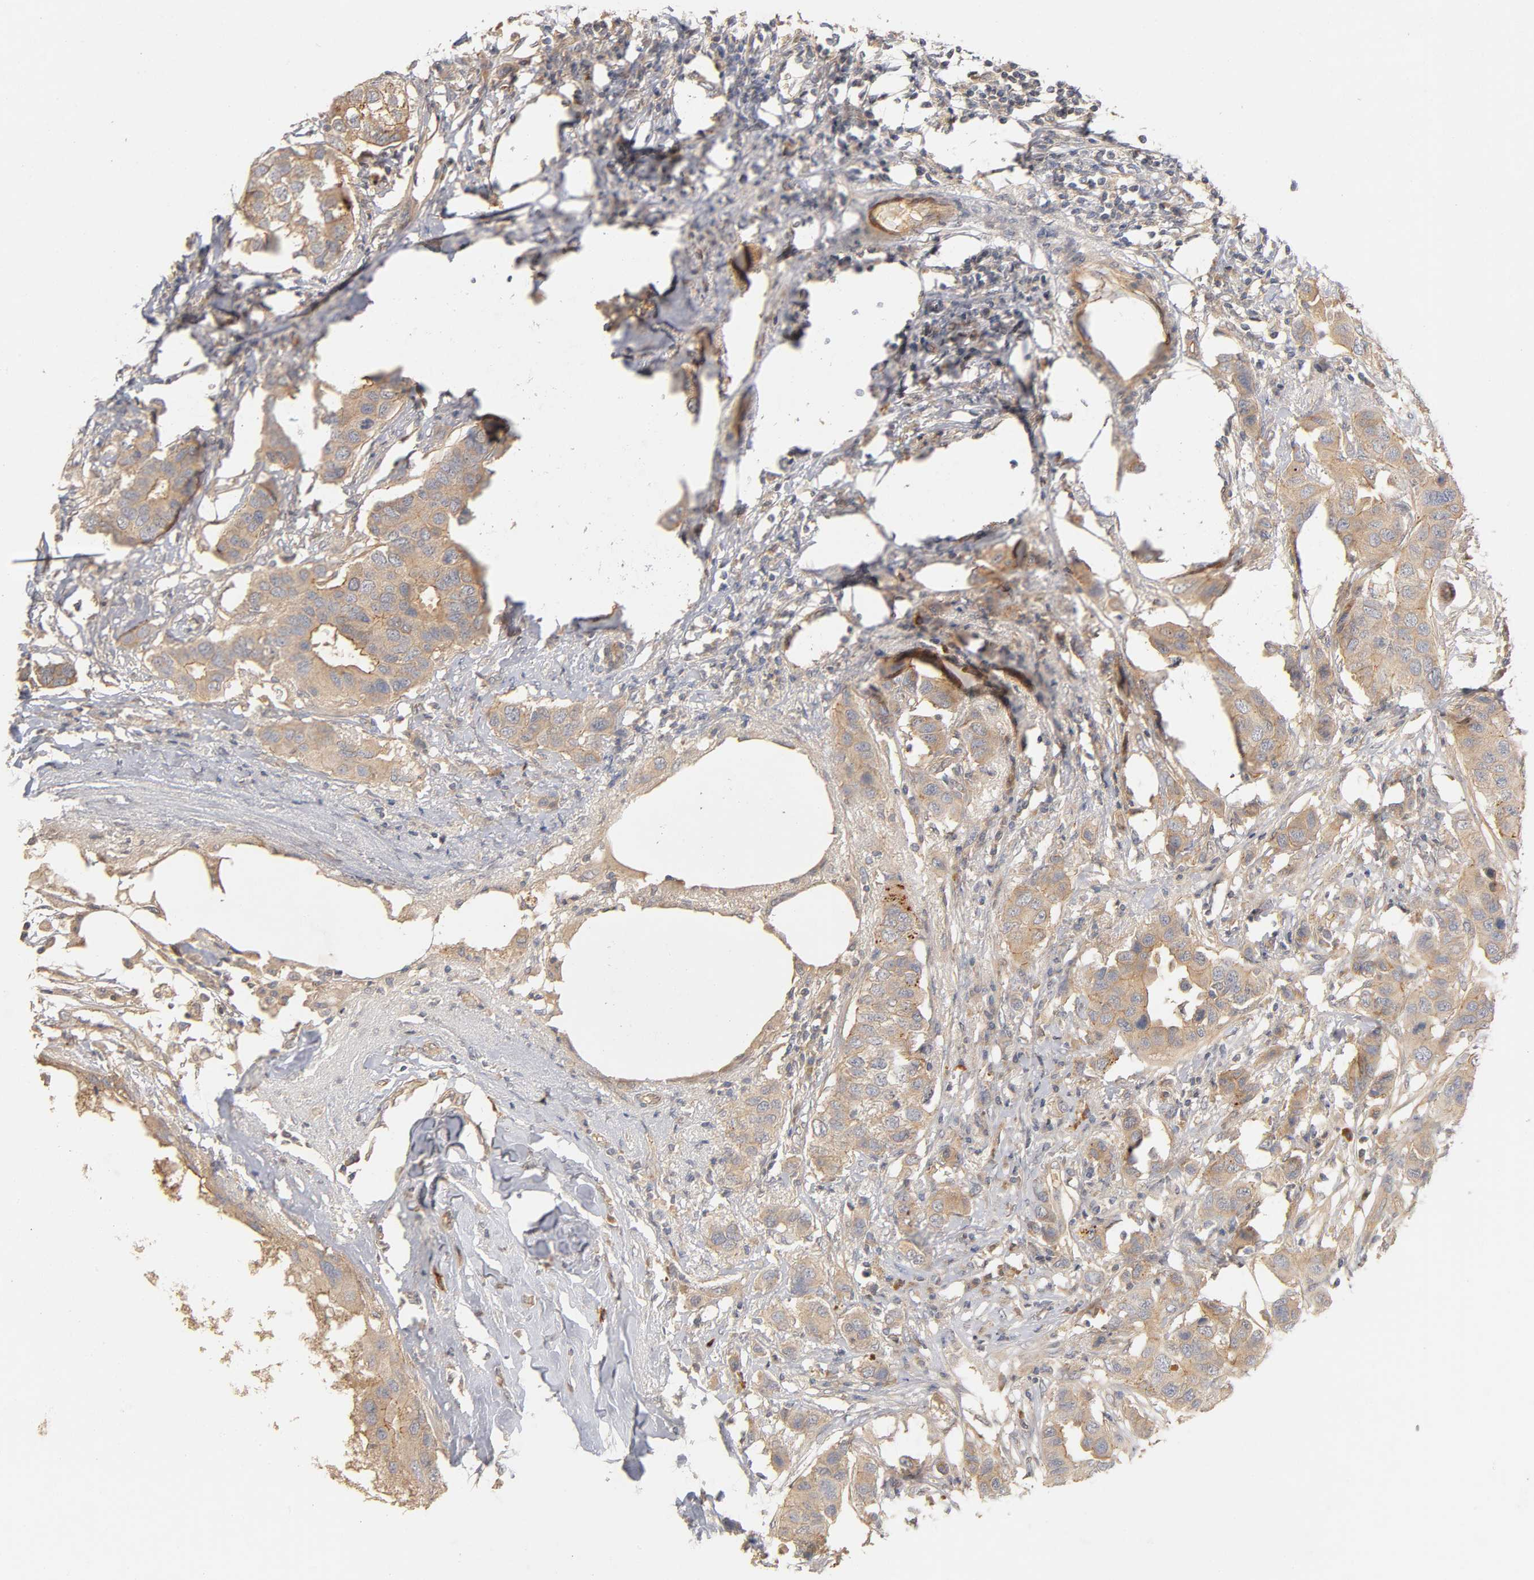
{"staining": {"intensity": "moderate", "quantity": ">75%", "location": "cytoplasmic/membranous"}, "tissue": "breast cancer", "cell_type": "Tumor cells", "image_type": "cancer", "snomed": [{"axis": "morphology", "description": "Duct carcinoma"}, {"axis": "topography", "description": "Breast"}], "caption": "Approximately >75% of tumor cells in breast cancer exhibit moderate cytoplasmic/membranous protein expression as visualized by brown immunohistochemical staining.", "gene": "PDZD11", "patient": {"sex": "female", "age": 50}}